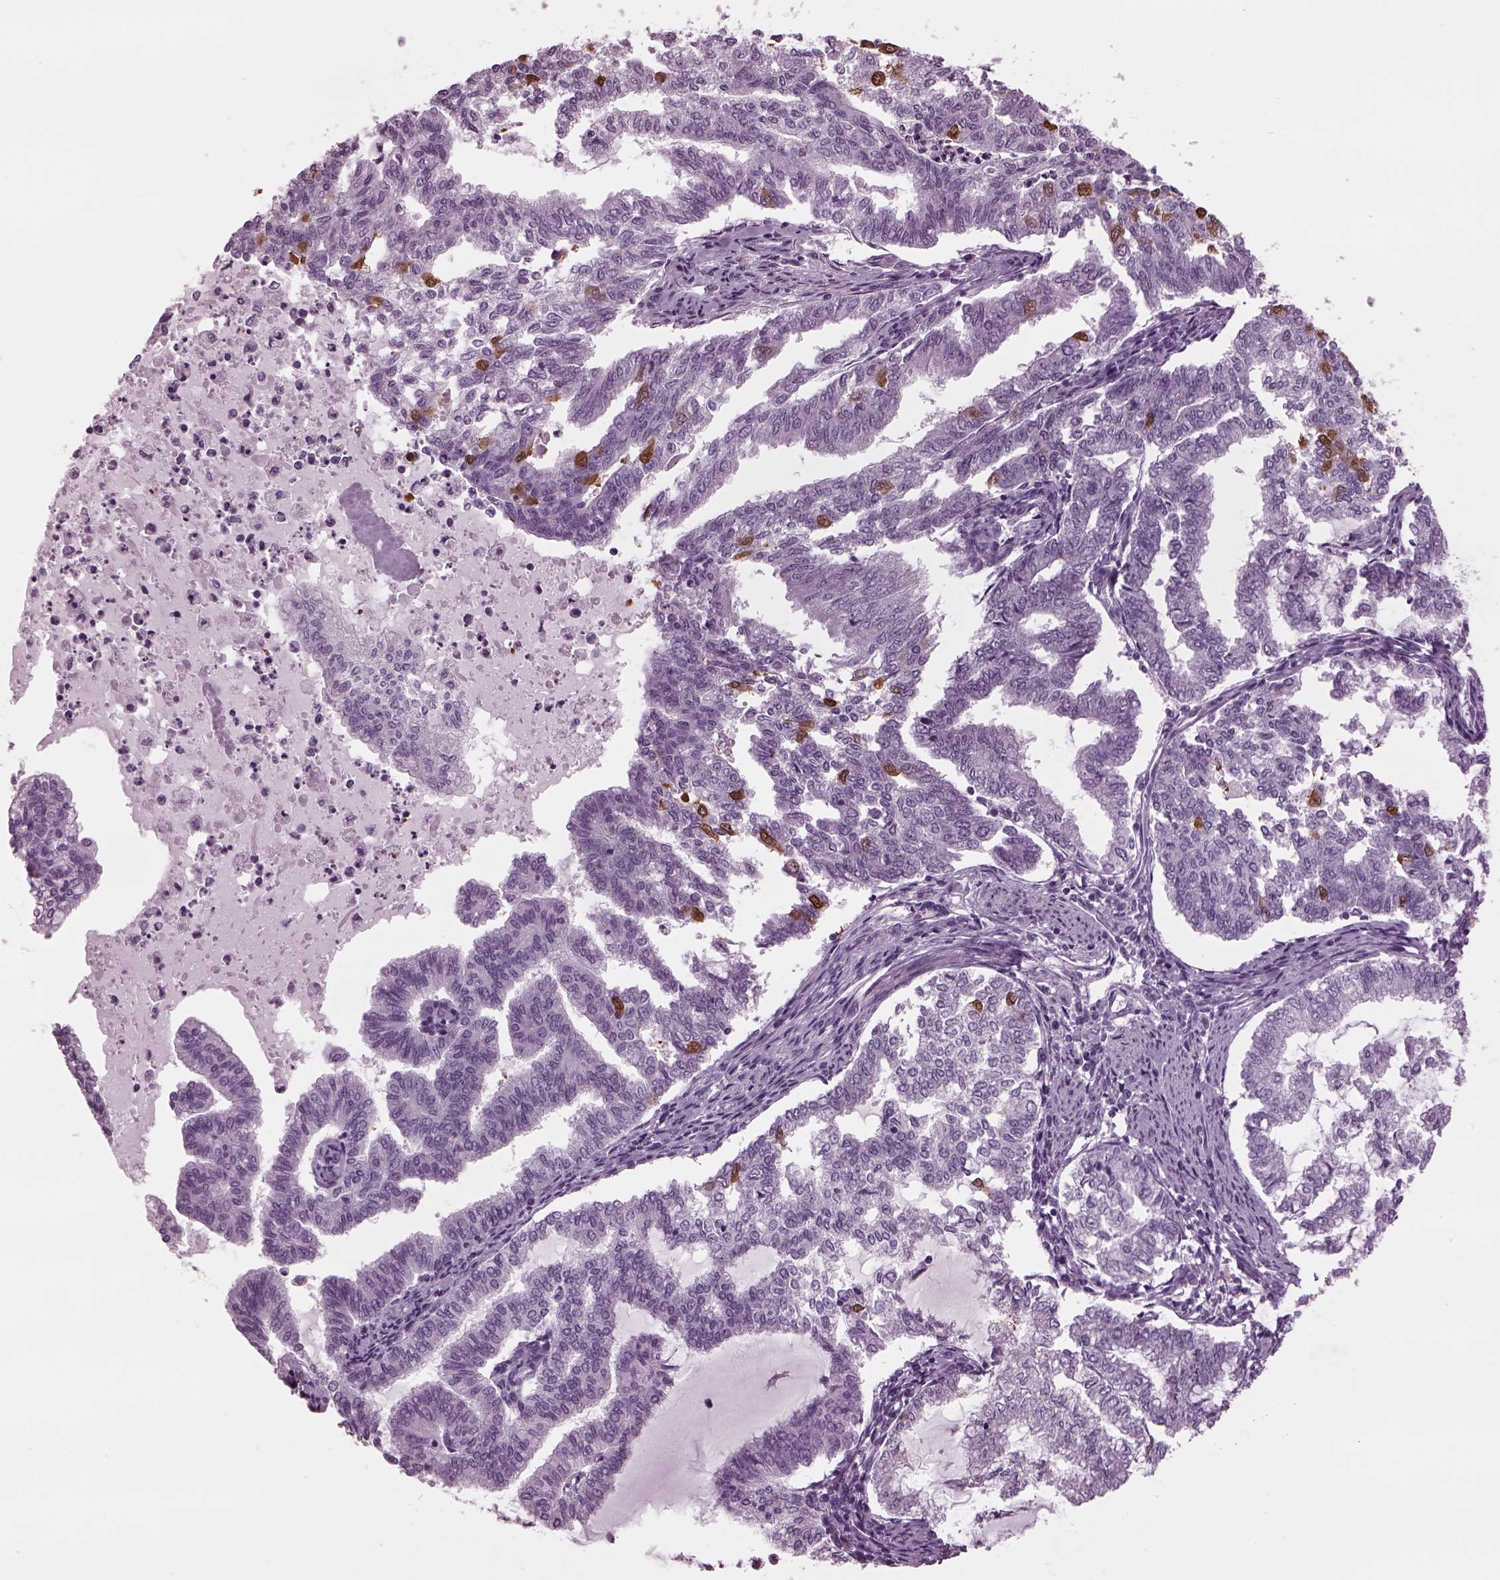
{"staining": {"intensity": "moderate", "quantity": "<25%", "location": "cytoplasmic/membranous,nuclear"}, "tissue": "endometrial cancer", "cell_type": "Tumor cells", "image_type": "cancer", "snomed": [{"axis": "morphology", "description": "Adenocarcinoma, NOS"}, {"axis": "topography", "description": "Endometrium"}], "caption": "This photomicrograph exhibits adenocarcinoma (endometrial) stained with immunohistochemistry to label a protein in brown. The cytoplasmic/membranous and nuclear of tumor cells show moderate positivity for the protein. Nuclei are counter-stained blue.", "gene": "TPPP2", "patient": {"sex": "female", "age": 79}}